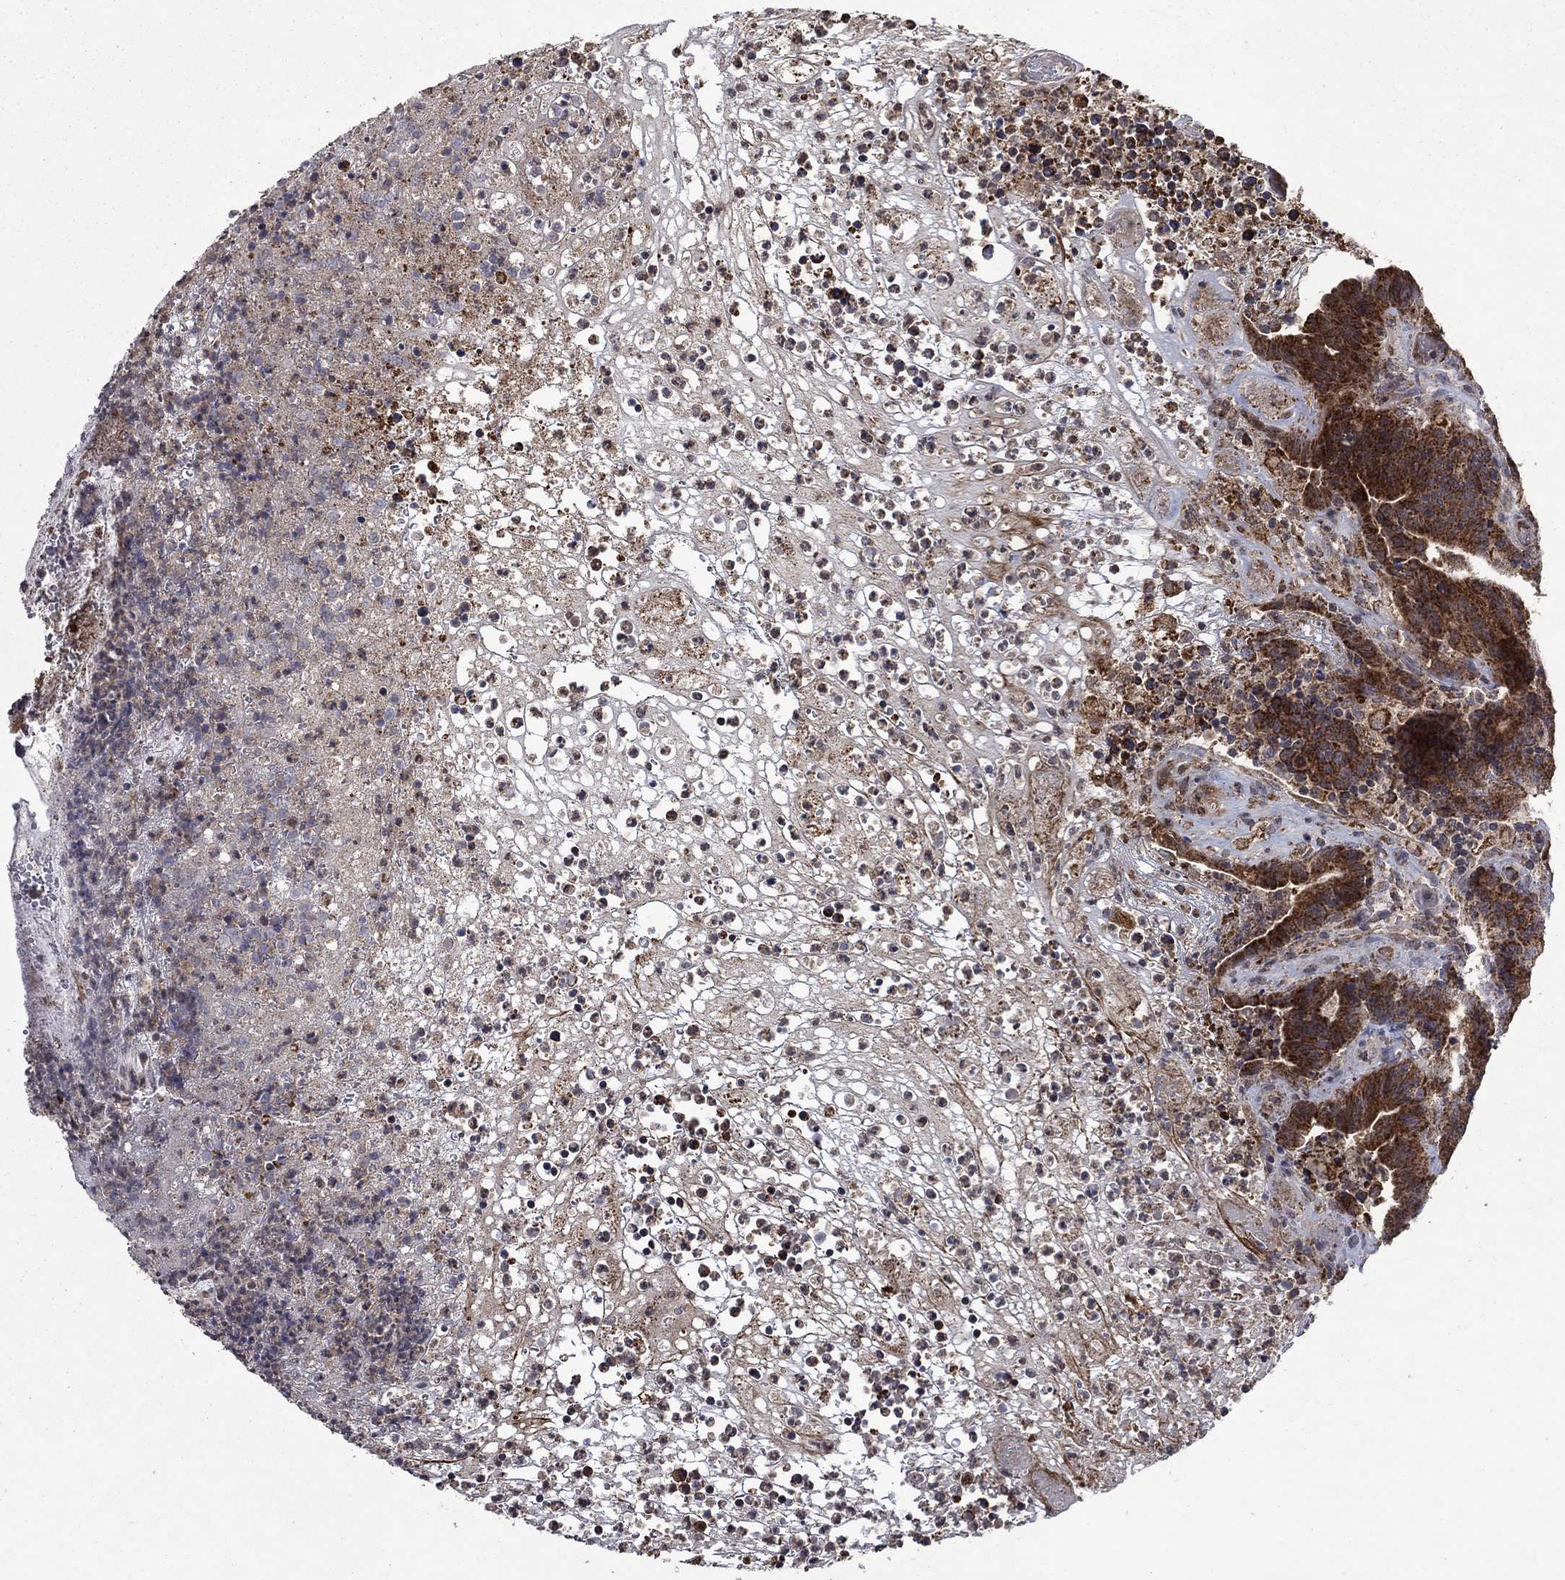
{"staining": {"intensity": "strong", "quantity": ">75%", "location": "cytoplasmic/membranous"}, "tissue": "colorectal cancer", "cell_type": "Tumor cells", "image_type": "cancer", "snomed": [{"axis": "morphology", "description": "Adenocarcinoma, NOS"}, {"axis": "topography", "description": "Colon"}], "caption": "A high amount of strong cytoplasmic/membranous positivity is identified in about >75% of tumor cells in adenocarcinoma (colorectal) tissue.", "gene": "DPH1", "patient": {"sex": "female", "age": 75}}